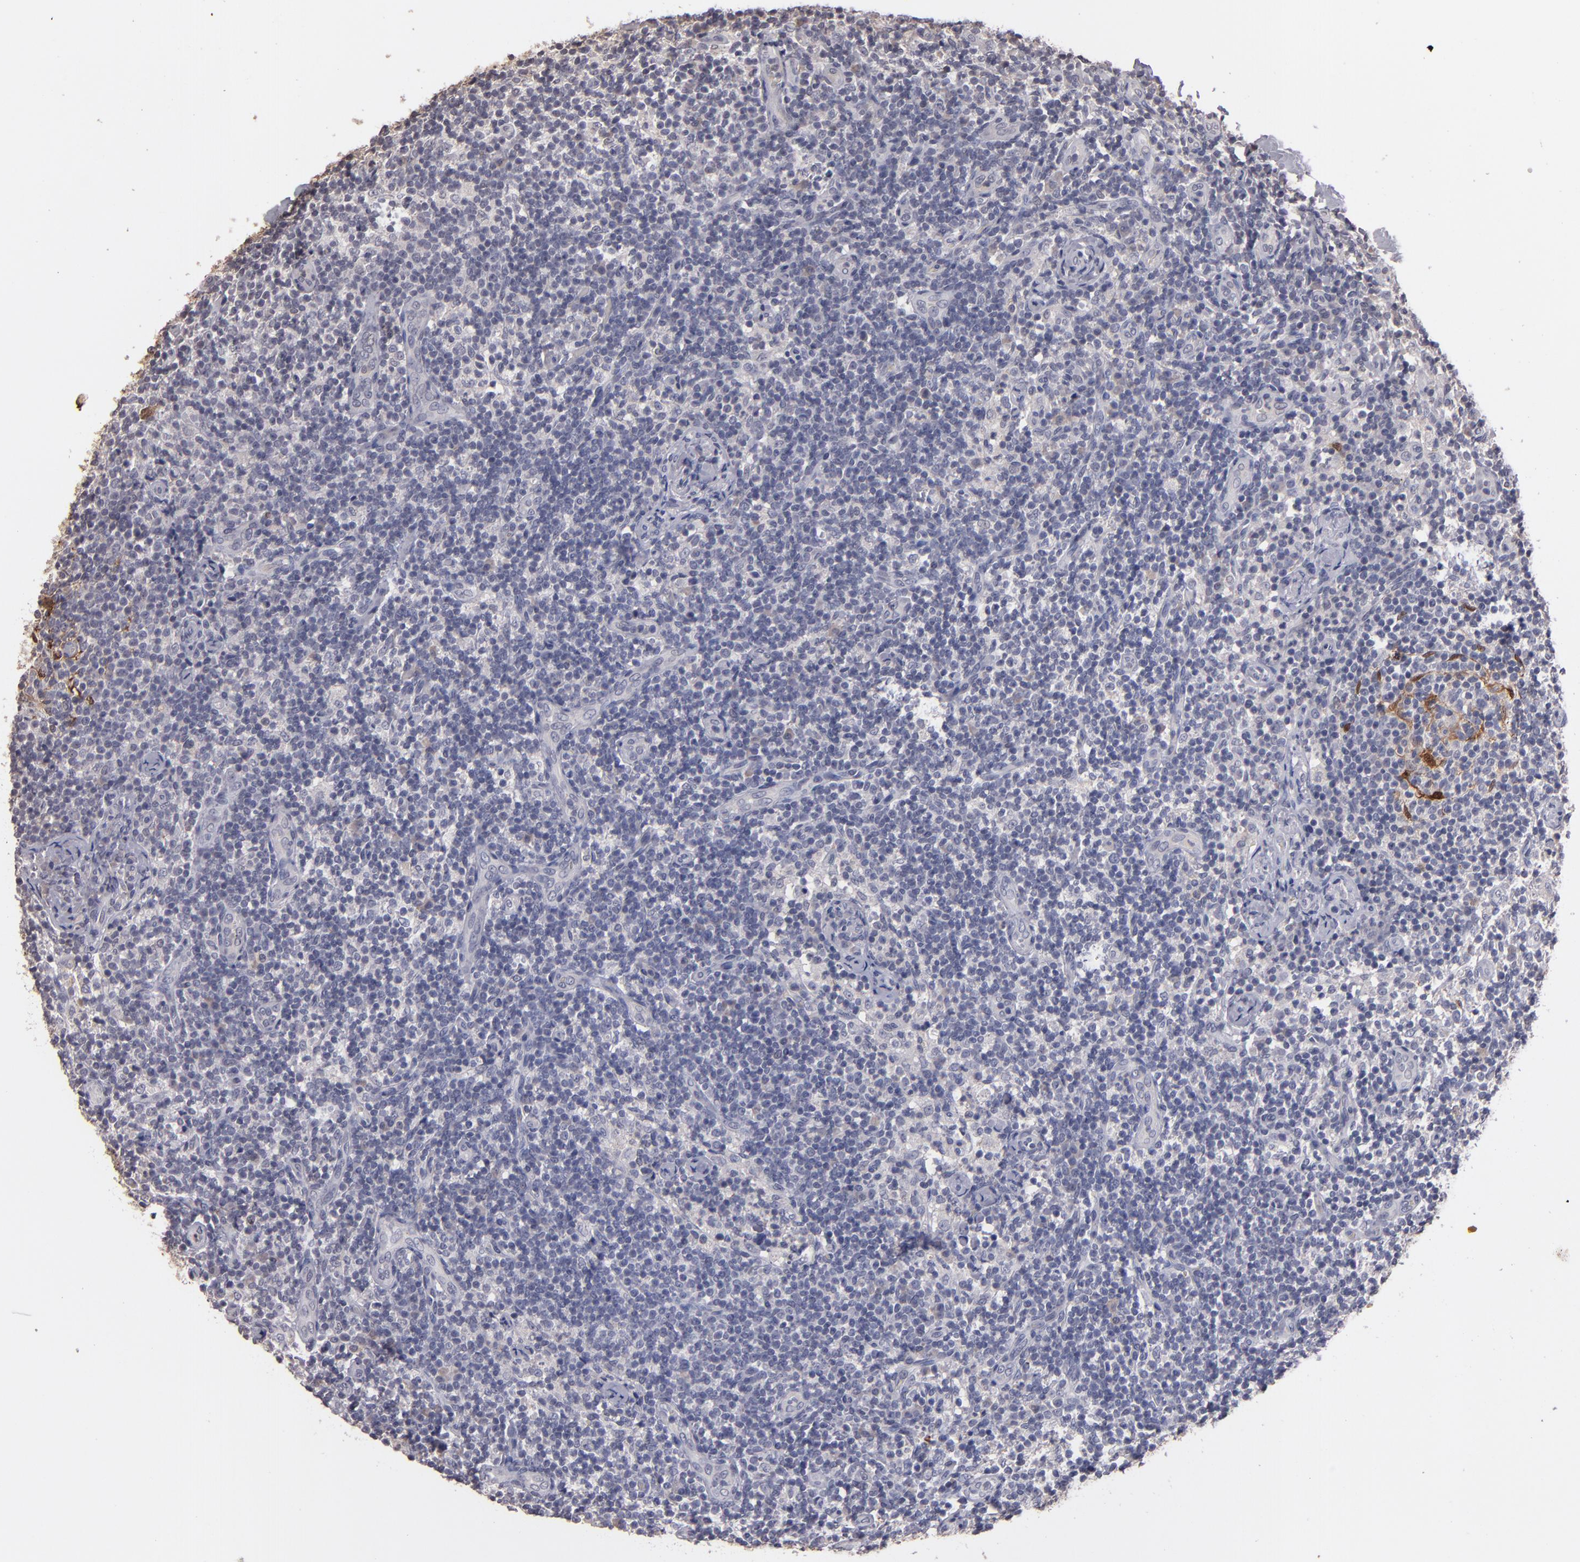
{"staining": {"intensity": "moderate", "quantity": "<25%", "location": "cytoplasmic/membranous,nuclear"}, "tissue": "lymph node", "cell_type": "Germinal center cells", "image_type": "normal", "snomed": [{"axis": "morphology", "description": "Normal tissue, NOS"}, {"axis": "morphology", "description": "Inflammation, NOS"}, {"axis": "topography", "description": "Lymph node"}], "caption": "A photomicrograph showing moderate cytoplasmic/membranous,nuclear staining in about <25% of germinal center cells in normal lymph node, as visualized by brown immunohistochemical staining.", "gene": "S100A1", "patient": {"sex": "male", "age": 46}}